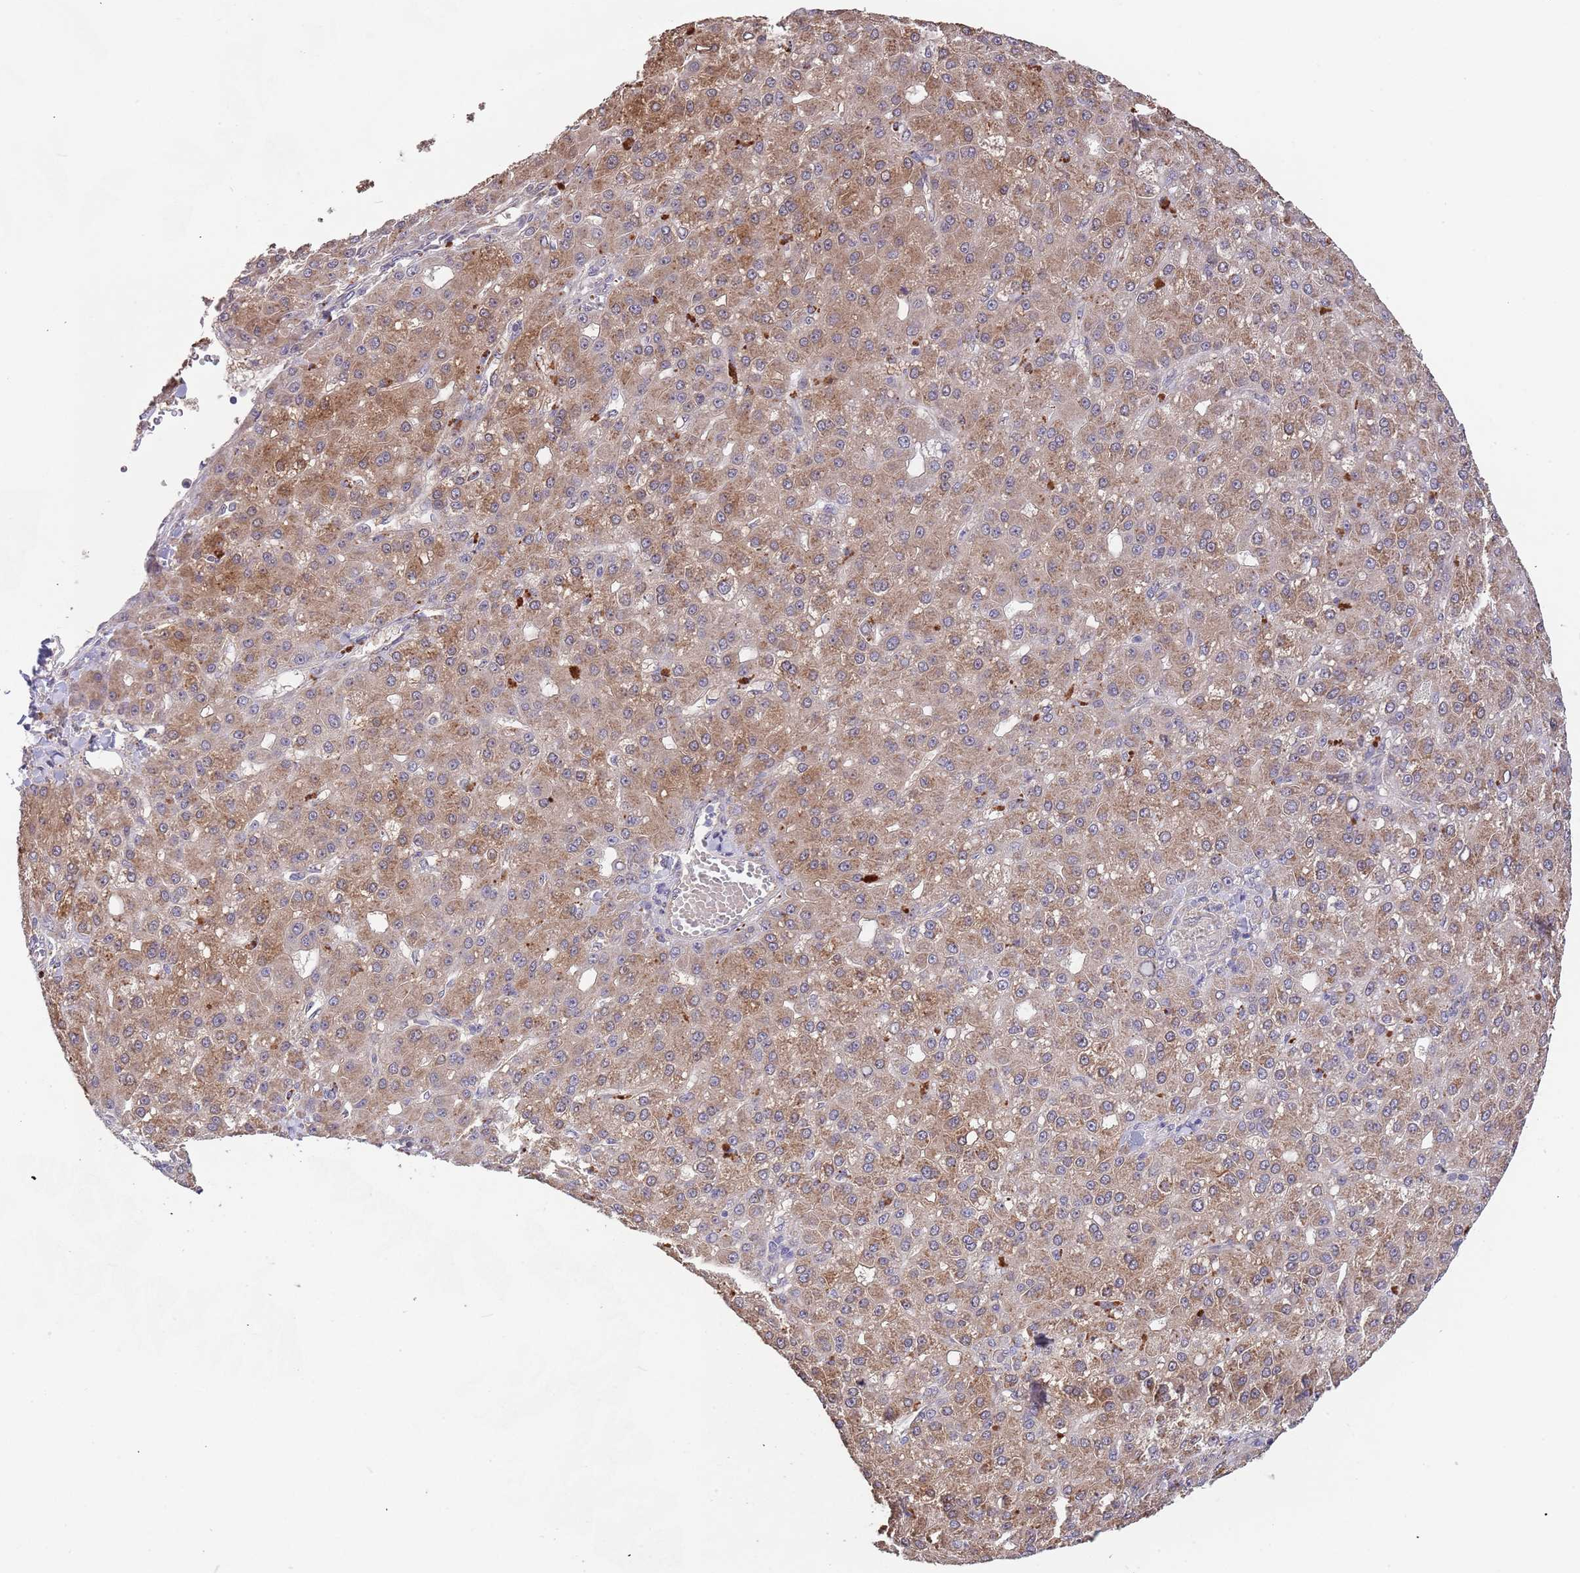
{"staining": {"intensity": "moderate", "quantity": "25%-75%", "location": "cytoplasmic/membranous"}, "tissue": "liver cancer", "cell_type": "Tumor cells", "image_type": "cancer", "snomed": [{"axis": "morphology", "description": "Carcinoma, Hepatocellular, NOS"}, {"axis": "topography", "description": "Liver"}], "caption": "This image exhibits liver cancer (hepatocellular carcinoma) stained with IHC to label a protein in brown. The cytoplasmic/membranous of tumor cells show moderate positivity for the protein. Nuclei are counter-stained blue.", "gene": "TMEM64", "patient": {"sex": "male", "age": 67}}